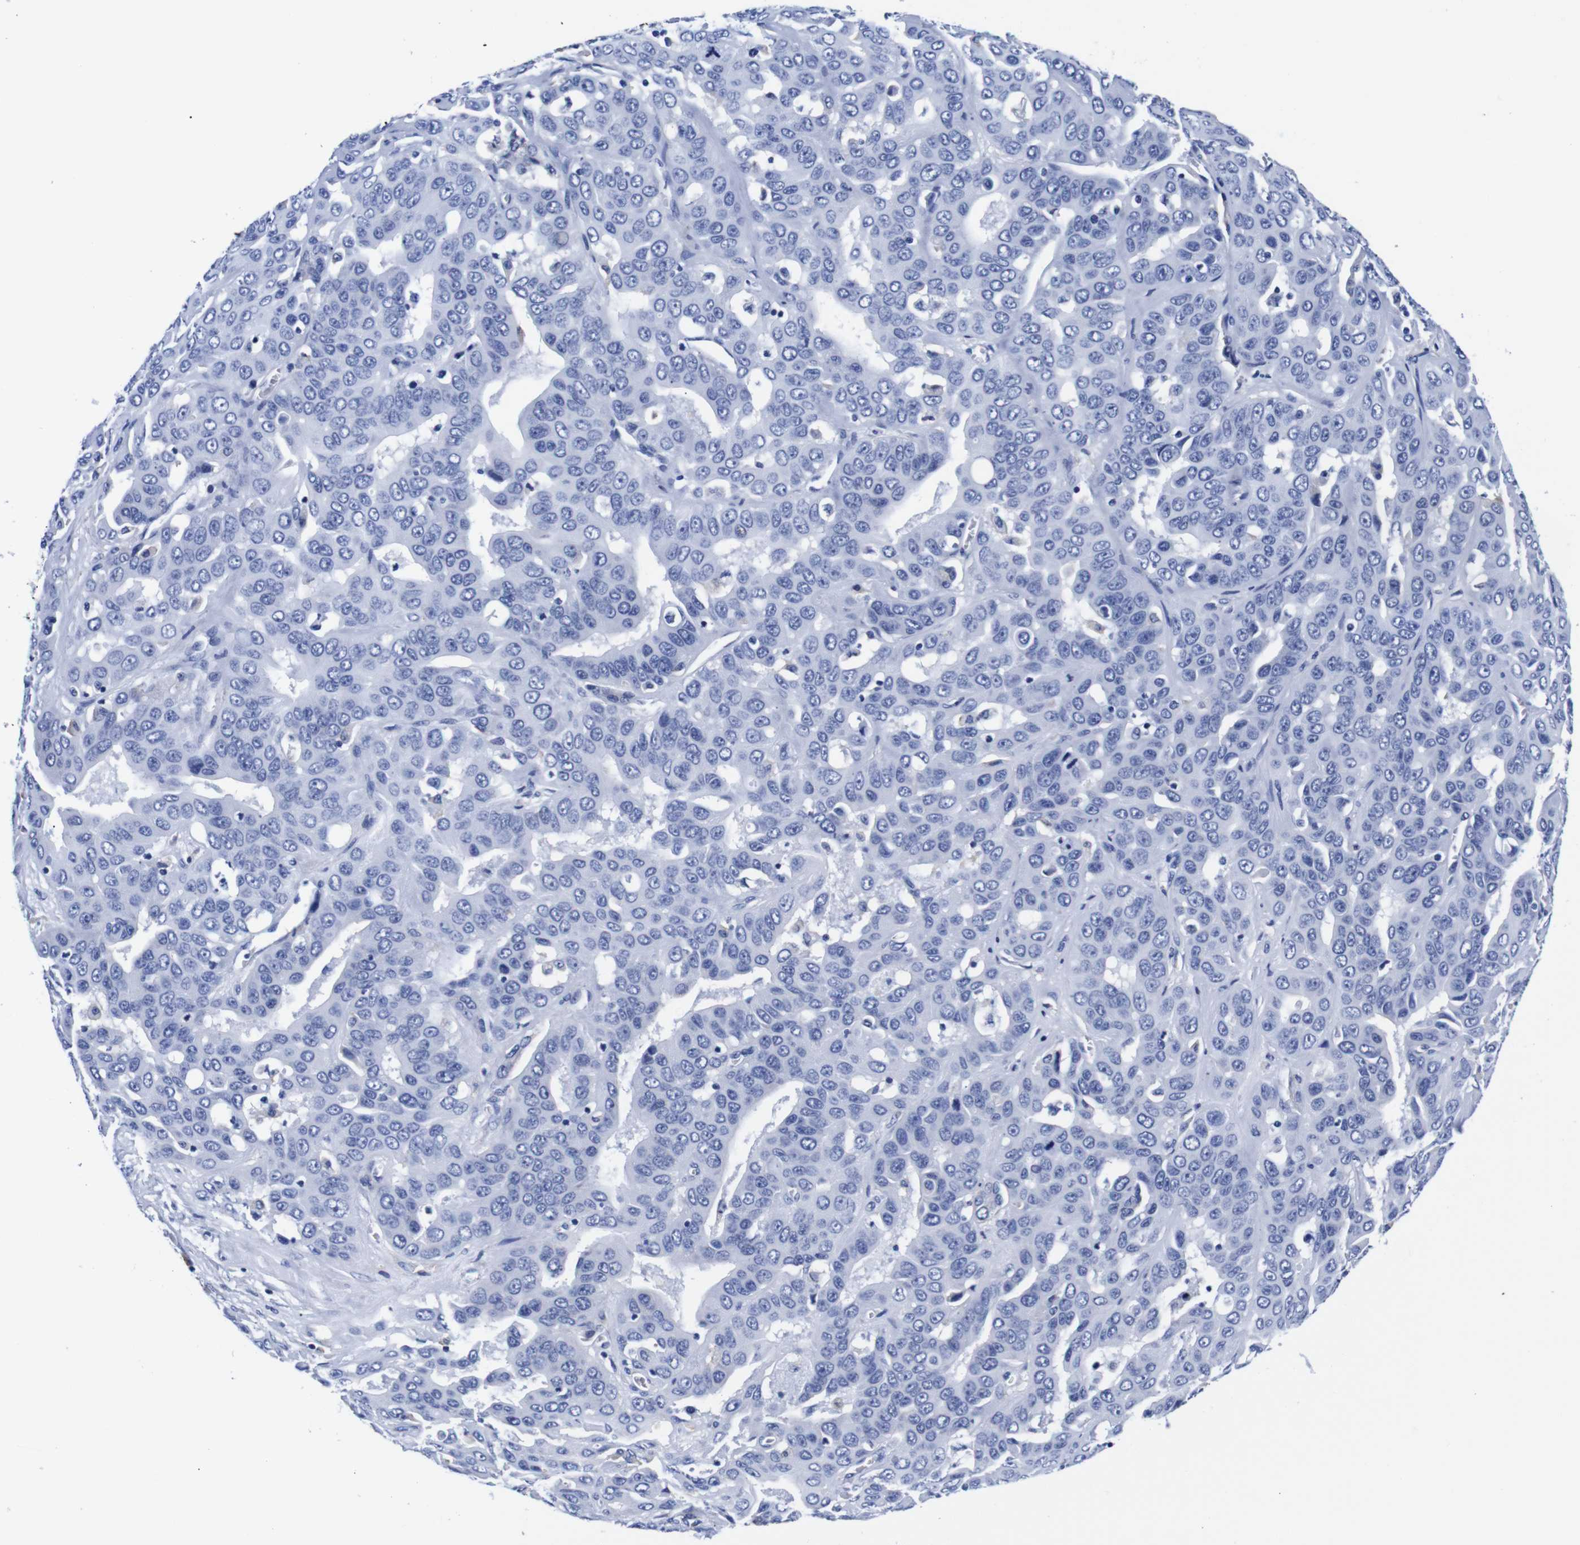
{"staining": {"intensity": "negative", "quantity": "none", "location": "none"}, "tissue": "liver cancer", "cell_type": "Tumor cells", "image_type": "cancer", "snomed": [{"axis": "morphology", "description": "Cholangiocarcinoma"}, {"axis": "topography", "description": "Liver"}], "caption": "This is an immunohistochemistry micrograph of liver cholangiocarcinoma. There is no positivity in tumor cells.", "gene": "CLEC4G", "patient": {"sex": "female", "age": 52}}